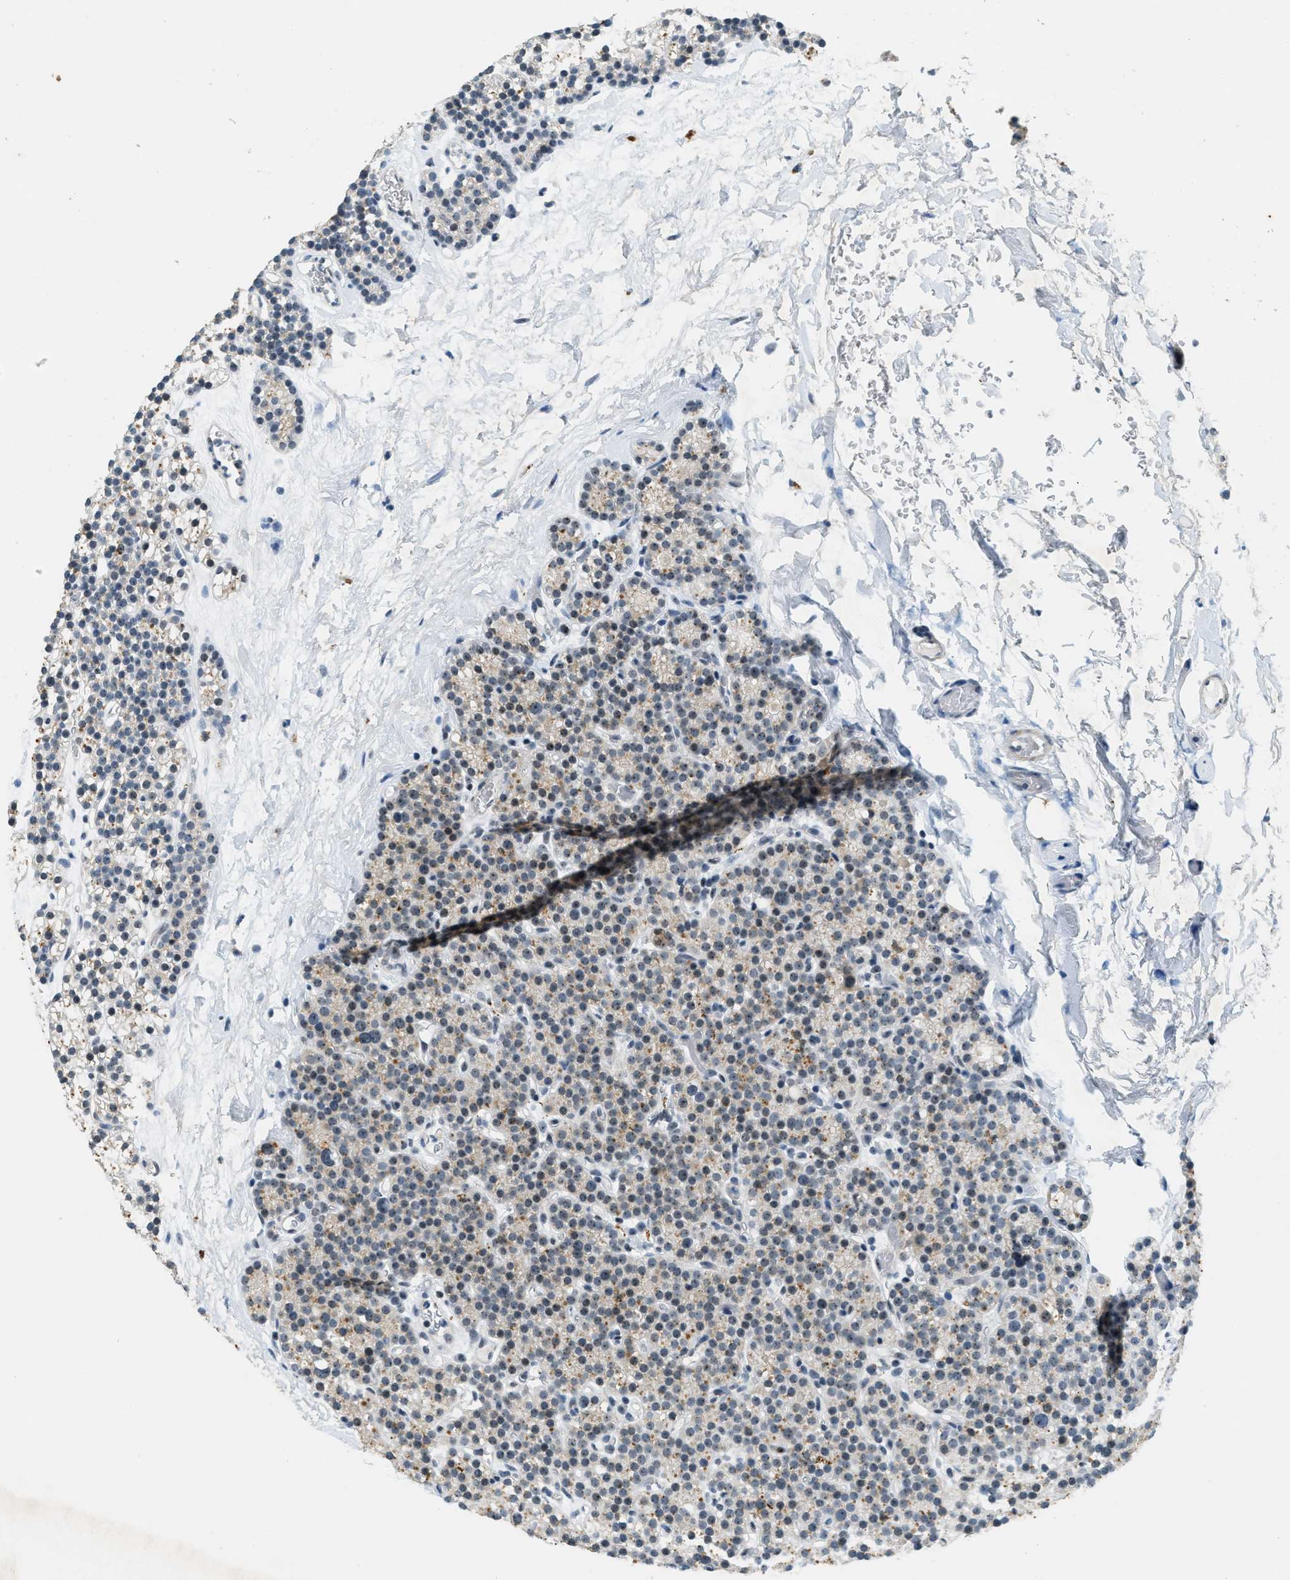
{"staining": {"intensity": "weak", "quantity": "25%-75%", "location": "cytoplasmic/membranous,nuclear"}, "tissue": "parathyroid gland", "cell_type": "Glandular cells", "image_type": "normal", "snomed": [{"axis": "morphology", "description": "Normal tissue, NOS"}, {"axis": "morphology", "description": "Adenoma, NOS"}, {"axis": "topography", "description": "Parathyroid gland"}], "caption": "A high-resolution photomicrograph shows immunohistochemistry staining of unremarkable parathyroid gland, which shows weak cytoplasmic/membranous,nuclear expression in approximately 25%-75% of glandular cells.", "gene": "DDX47", "patient": {"sex": "female", "age": 54}}